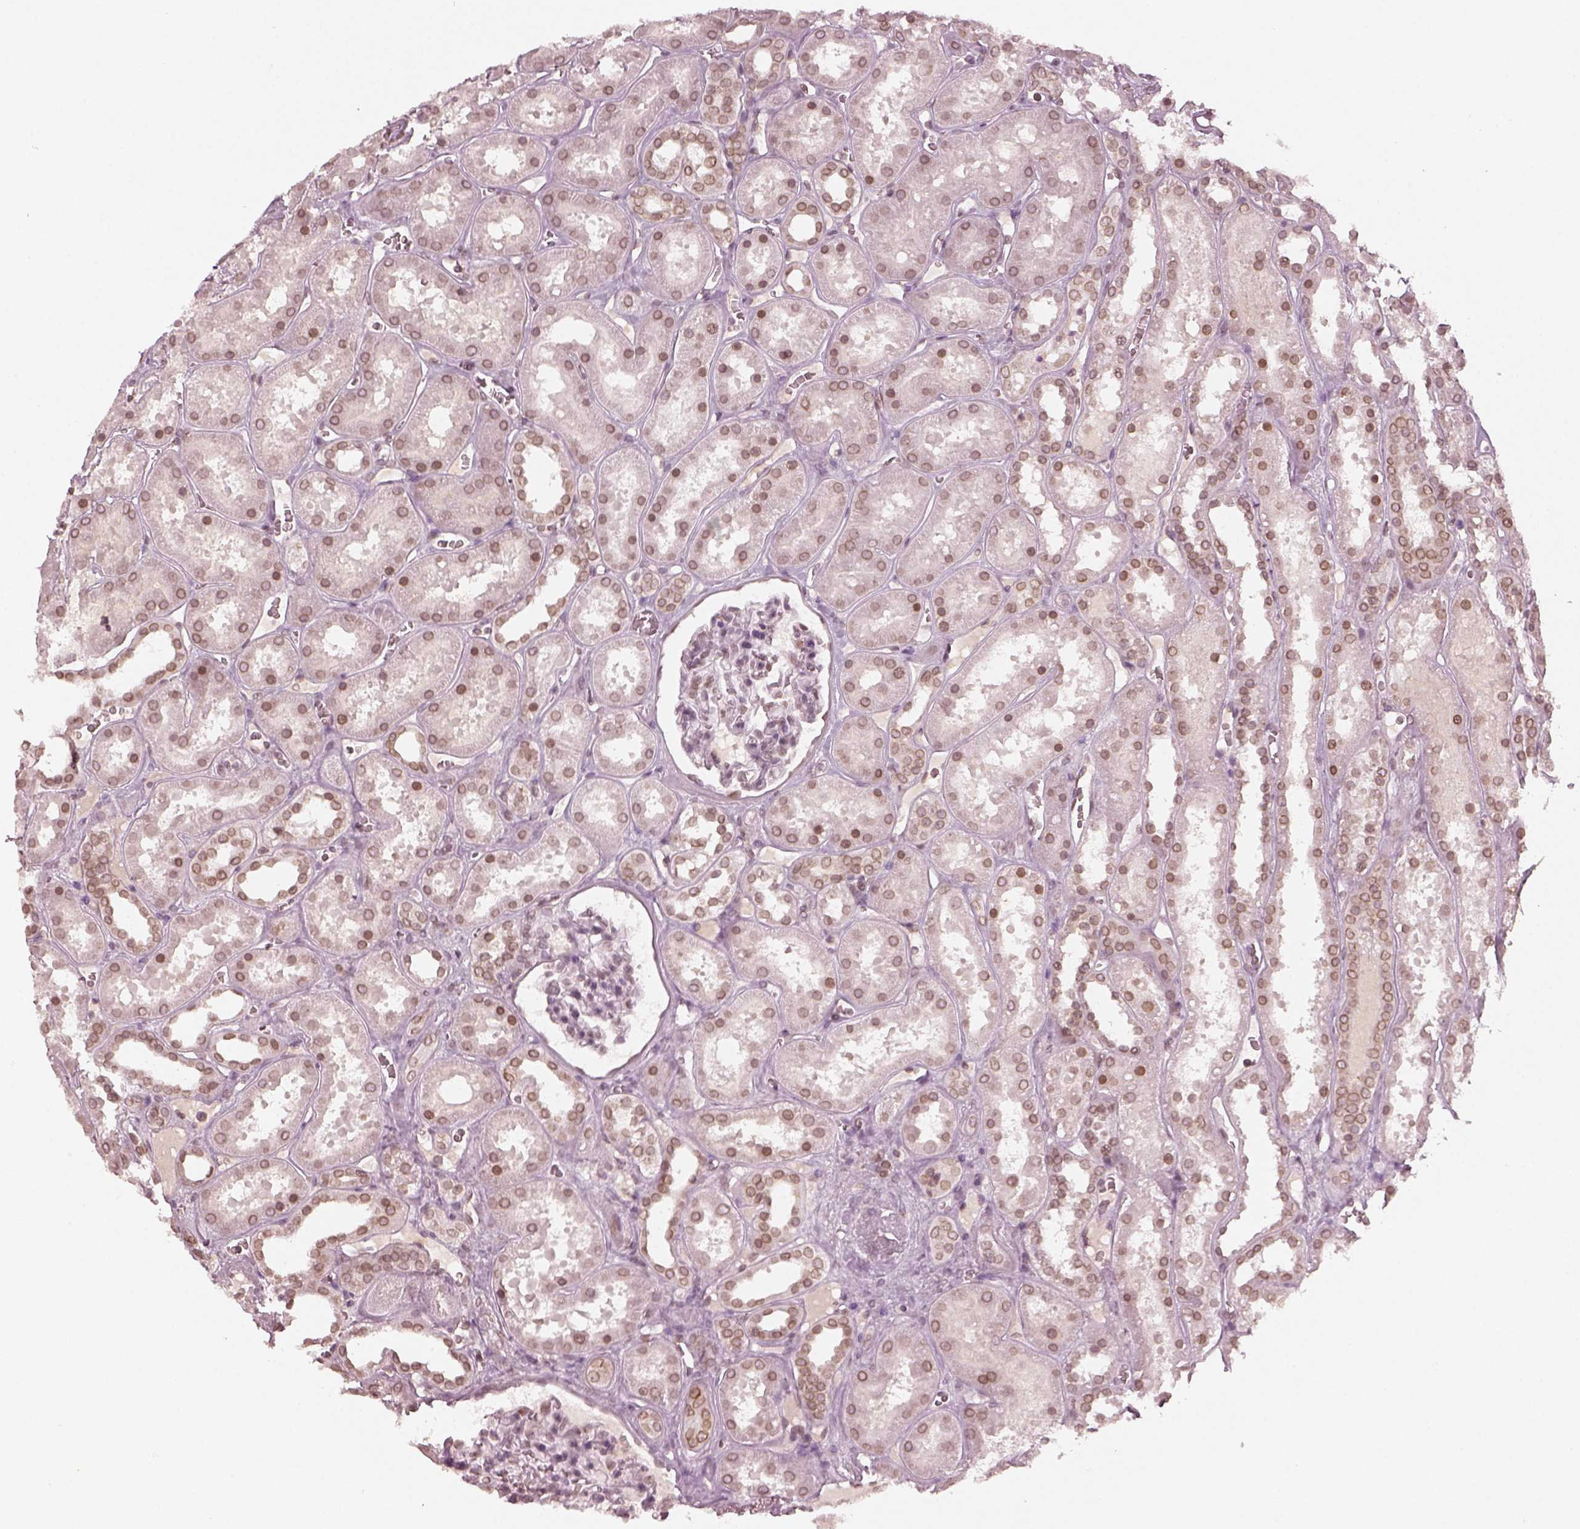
{"staining": {"intensity": "moderate", "quantity": "<25%", "location": "cytoplasmic/membranous,nuclear"}, "tissue": "kidney", "cell_type": "Cells in glomeruli", "image_type": "normal", "snomed": [{"axis": "morphology", "description": "Normal tissue, NOS"}, {"axis": "topography", "description": "Kidney"}], "caption": "IHC photomicrograph of benign kidney stained for a protein (brown), which shows low levels of moderate cytoplasmic/membranous,nuclear positivity in approximately <25% of cells in glomeruli.", "gene": "DCAF12", "patient": {"sex": "female", "age": 41}}